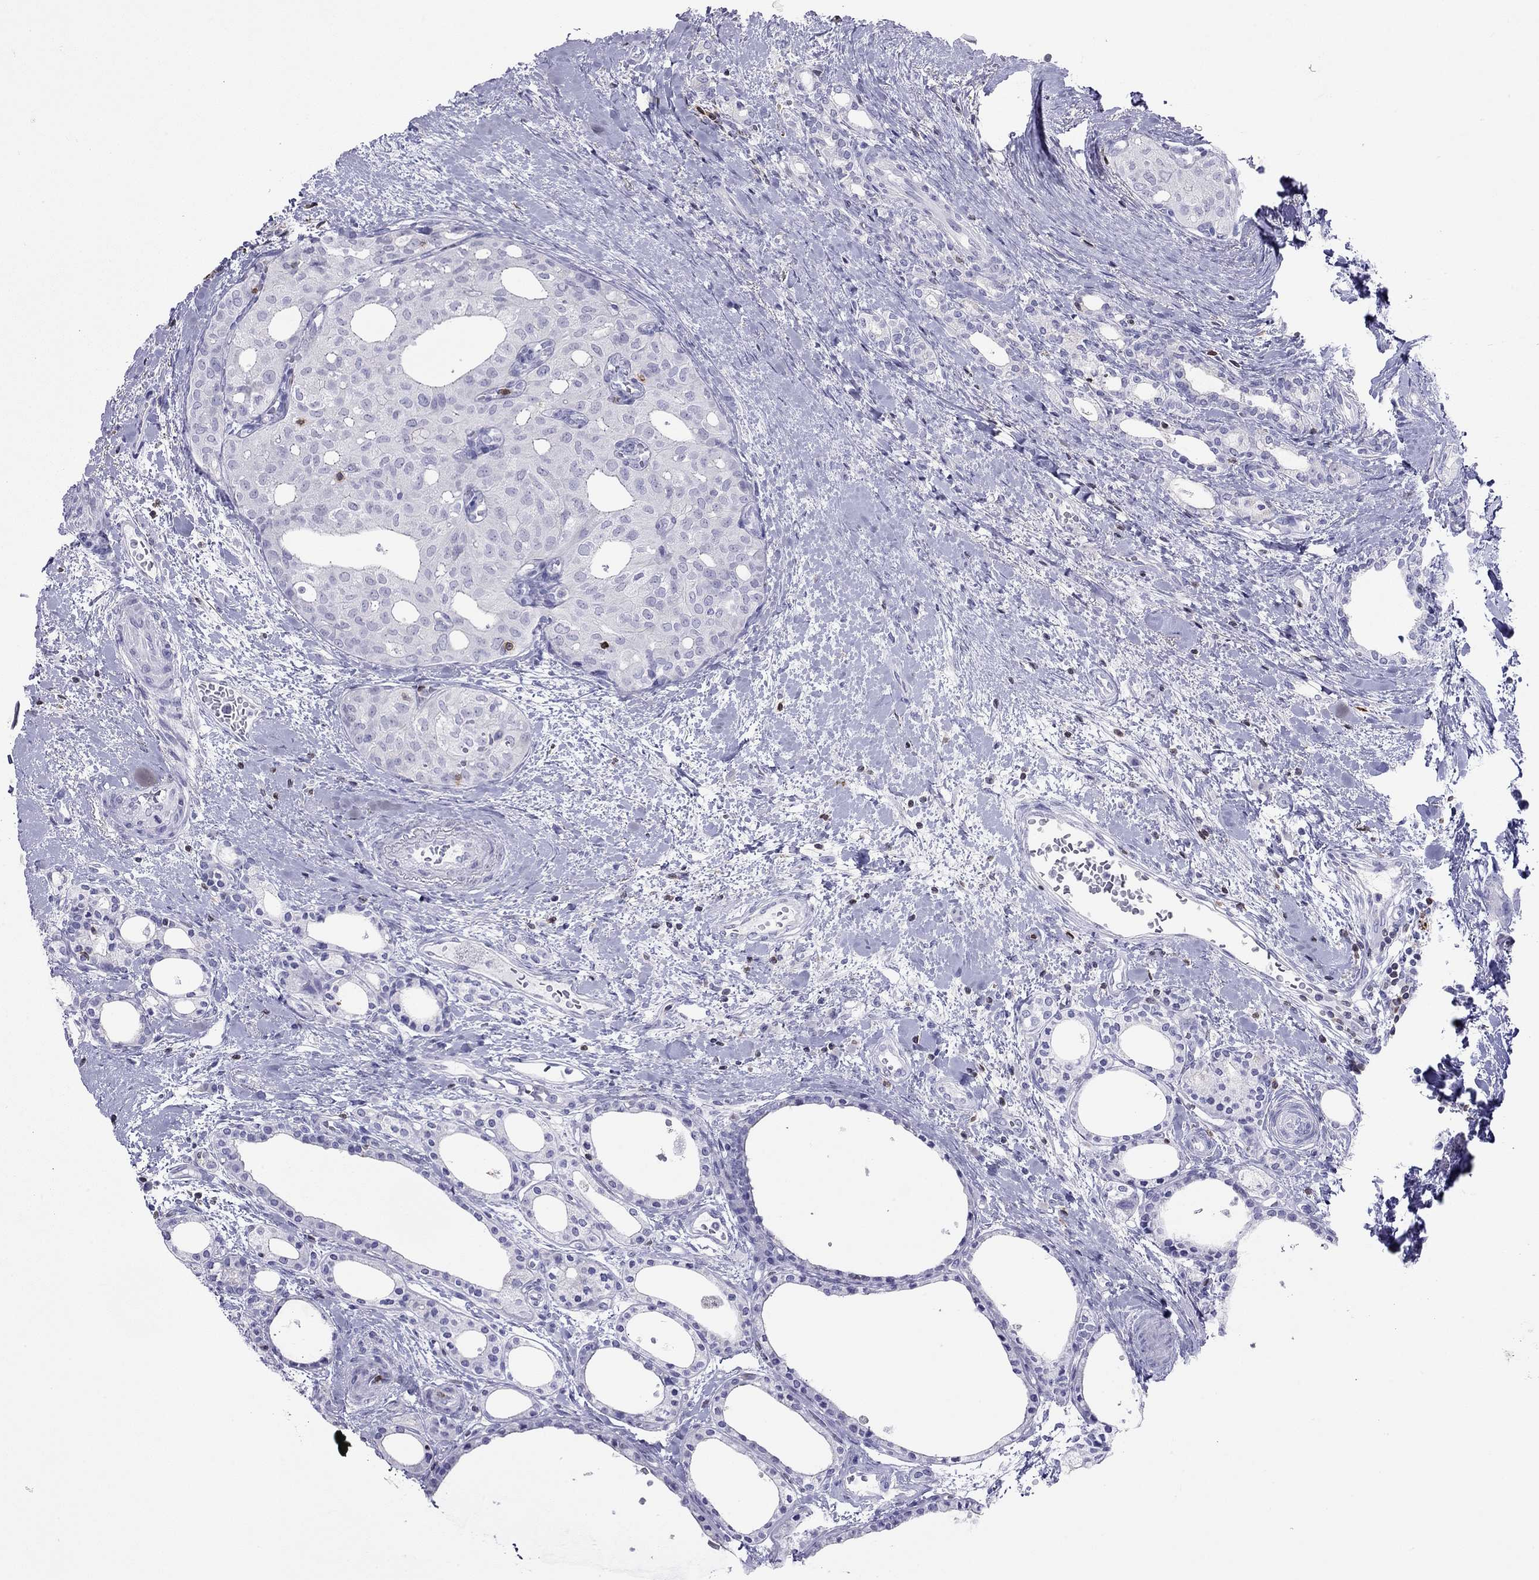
{"staining": {"intensity": "negative", "quantity": "none", "location": "none"}, "tissue": "thyroid cancer", "cell_type": "Tumor cells", "image_type": "cancer", "snomed": [{"axis": "morphology", "description": "Follicular adenoma carcinoma, NOS"}, {"axis": "topography", "description": "Thyroid gland"}], "caption": "Histopathology image shows no significant protein staining in tumor cells of thyroid cancer (follicular adenoma carcinoma). The staining was performed using DAB to visualize the protein expression in brown, while the nuclei were stained in blue with hematoxylin (Magnification: 20x).", "gene": "SH2D2A", "patient": {"sex": "male", "age": 75}}